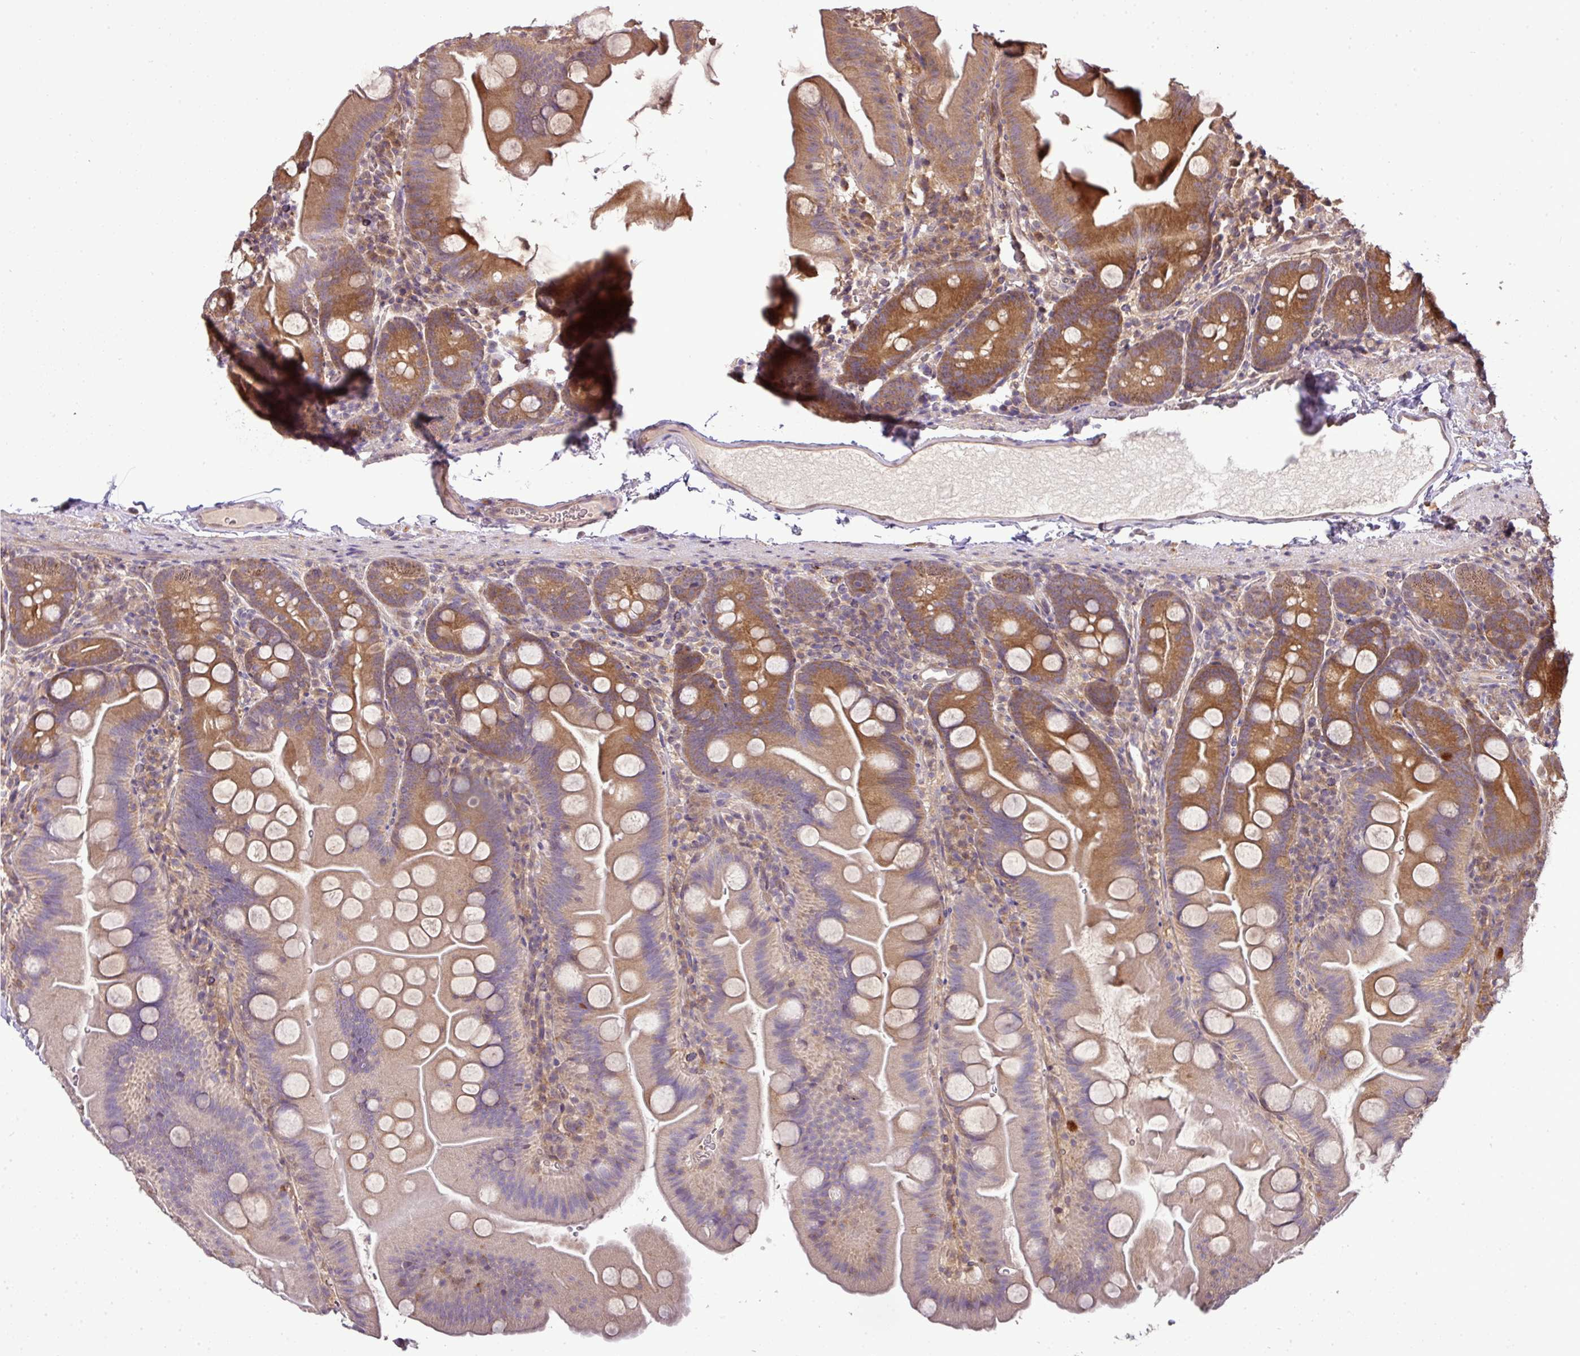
{"staining": {"intensity": "moderate", "quantity": "25%-75%", "location": "cytoplasmic/membranous"}, "tissue": "small intestine", "cell_type": "Glandular cells", "image_type": "normal", "snomed": [{"axis": "morphology", "description": "Normal tissue, NOS"}, {"axis": "topography", "description": "Small intestine"}], "caption": "Immunohistochemical staining of benign human small intestine demonstrates 25%-75% levels of moderate cytoplasmic/membranous protein staining in about 25%-75% of glandular cells. The staining was performed using DAB, with brown indicating positive protein expression. Nuclei are stained blue with hematoxylin.", "gene": "TMEM107", "patient": {"sex": "female", "age": 68}}